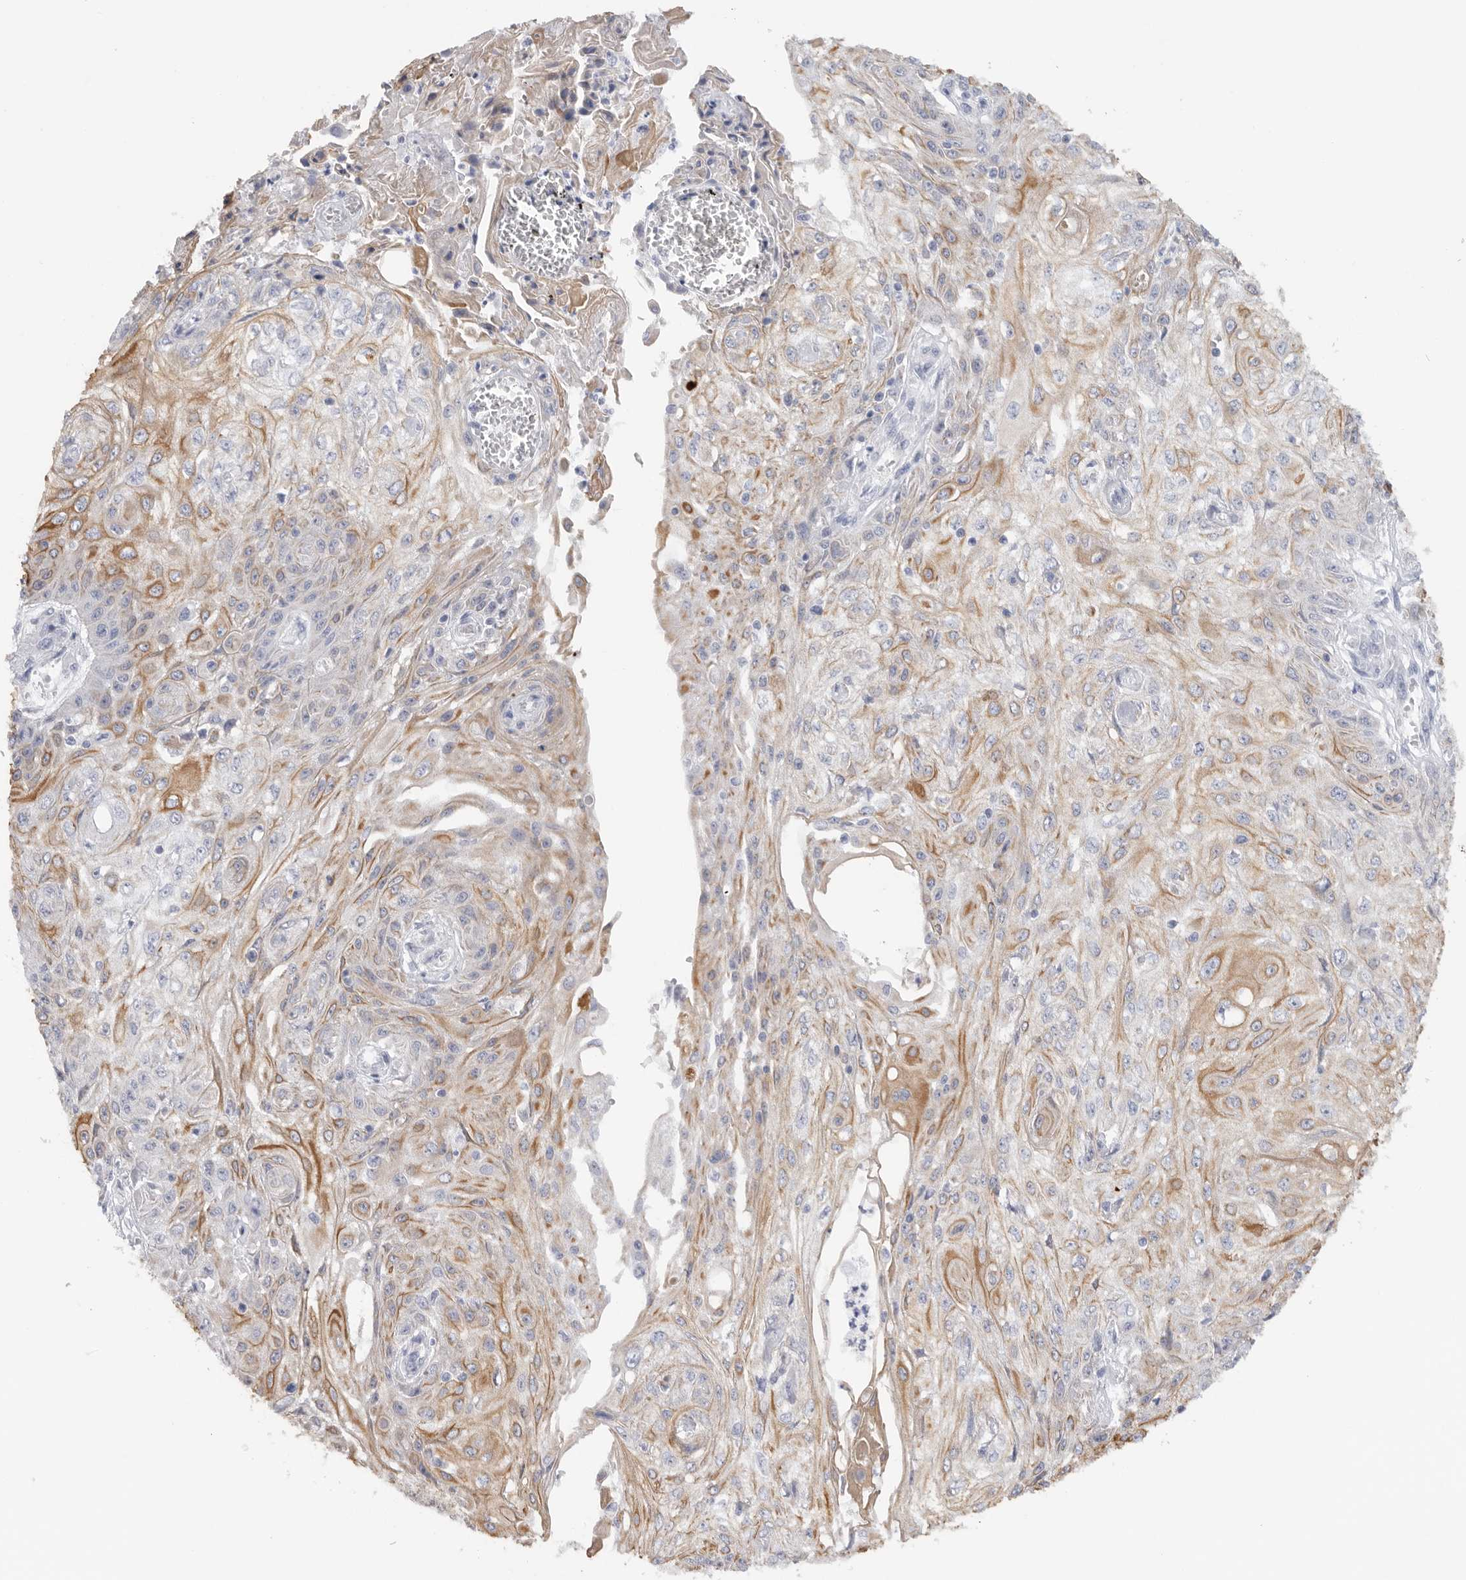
{"staining": {"intensity": "moderate", "quantity": "25%-75%", "location": "cytoplasmic/membranous"}, "tissue": "skin cancer", "cell_type": "Tumor cells", "image_type": "cancer", "snomed": [{"axis": "morphology", "description": "Squamous cell carcinoma, NOS"}, {"axis": "morphology", "description": "Squamous cell carcinoma, metastatic, NOS"}, {"axis": "topography", "description": "Skin"}, {"axis": "topography", "description": "Lymph node"}], "caption": "Skin cancer tissue shows moderate cytoplasmic/membranous positivity in approximately 25%-75% of tumor cells (DAB = brown stain, brightfield microscopy at high magnification).", "gene": "MTFR1L", "patient": {"sex": "male", "age": 75}}